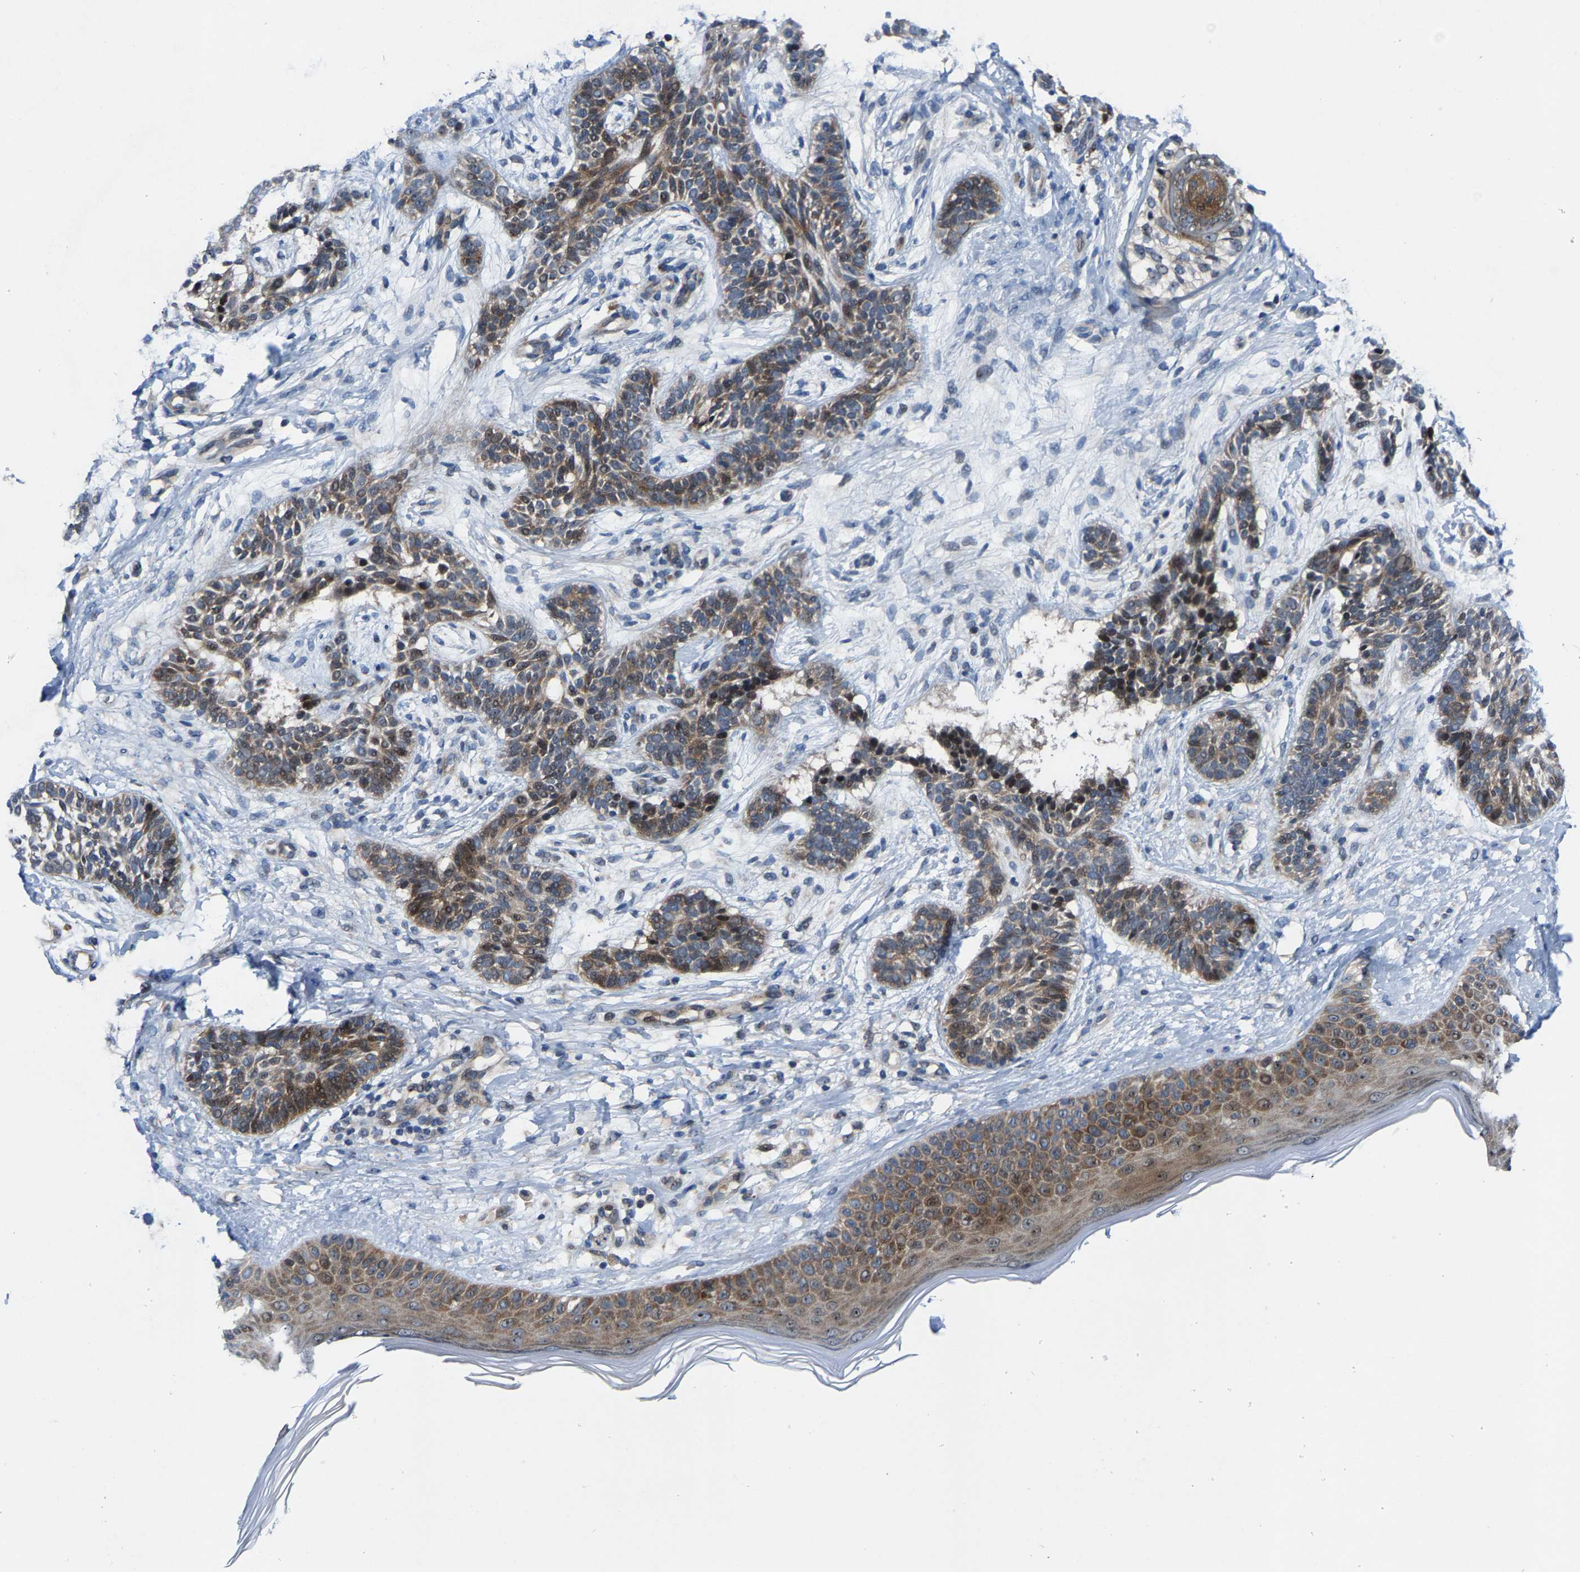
{"staining": {"intensity": "moderate", "quantity": ">75%", "location": "cytoplasmic/membranous"}, "tissue": "skin cancer", "cell_type": "Tumor cells", "image_type": "cancer", "snomed": [{"axis": "morphology", "description": "Normal tissue, NOS"}, {"axis": "morphology", "description": "Basal cell carcinoma"}, {"axis": "topography", "description": "Skin"}], "caption": "There is medium levels of moderate cytoplasmic/membranous expression in tumor cells of basal cell carcinoma (skin), as demonstrated by immunohistochemical staining (brown color).", "gene": "HAUS6", "patient": {"sex": "male", "age": 63}}